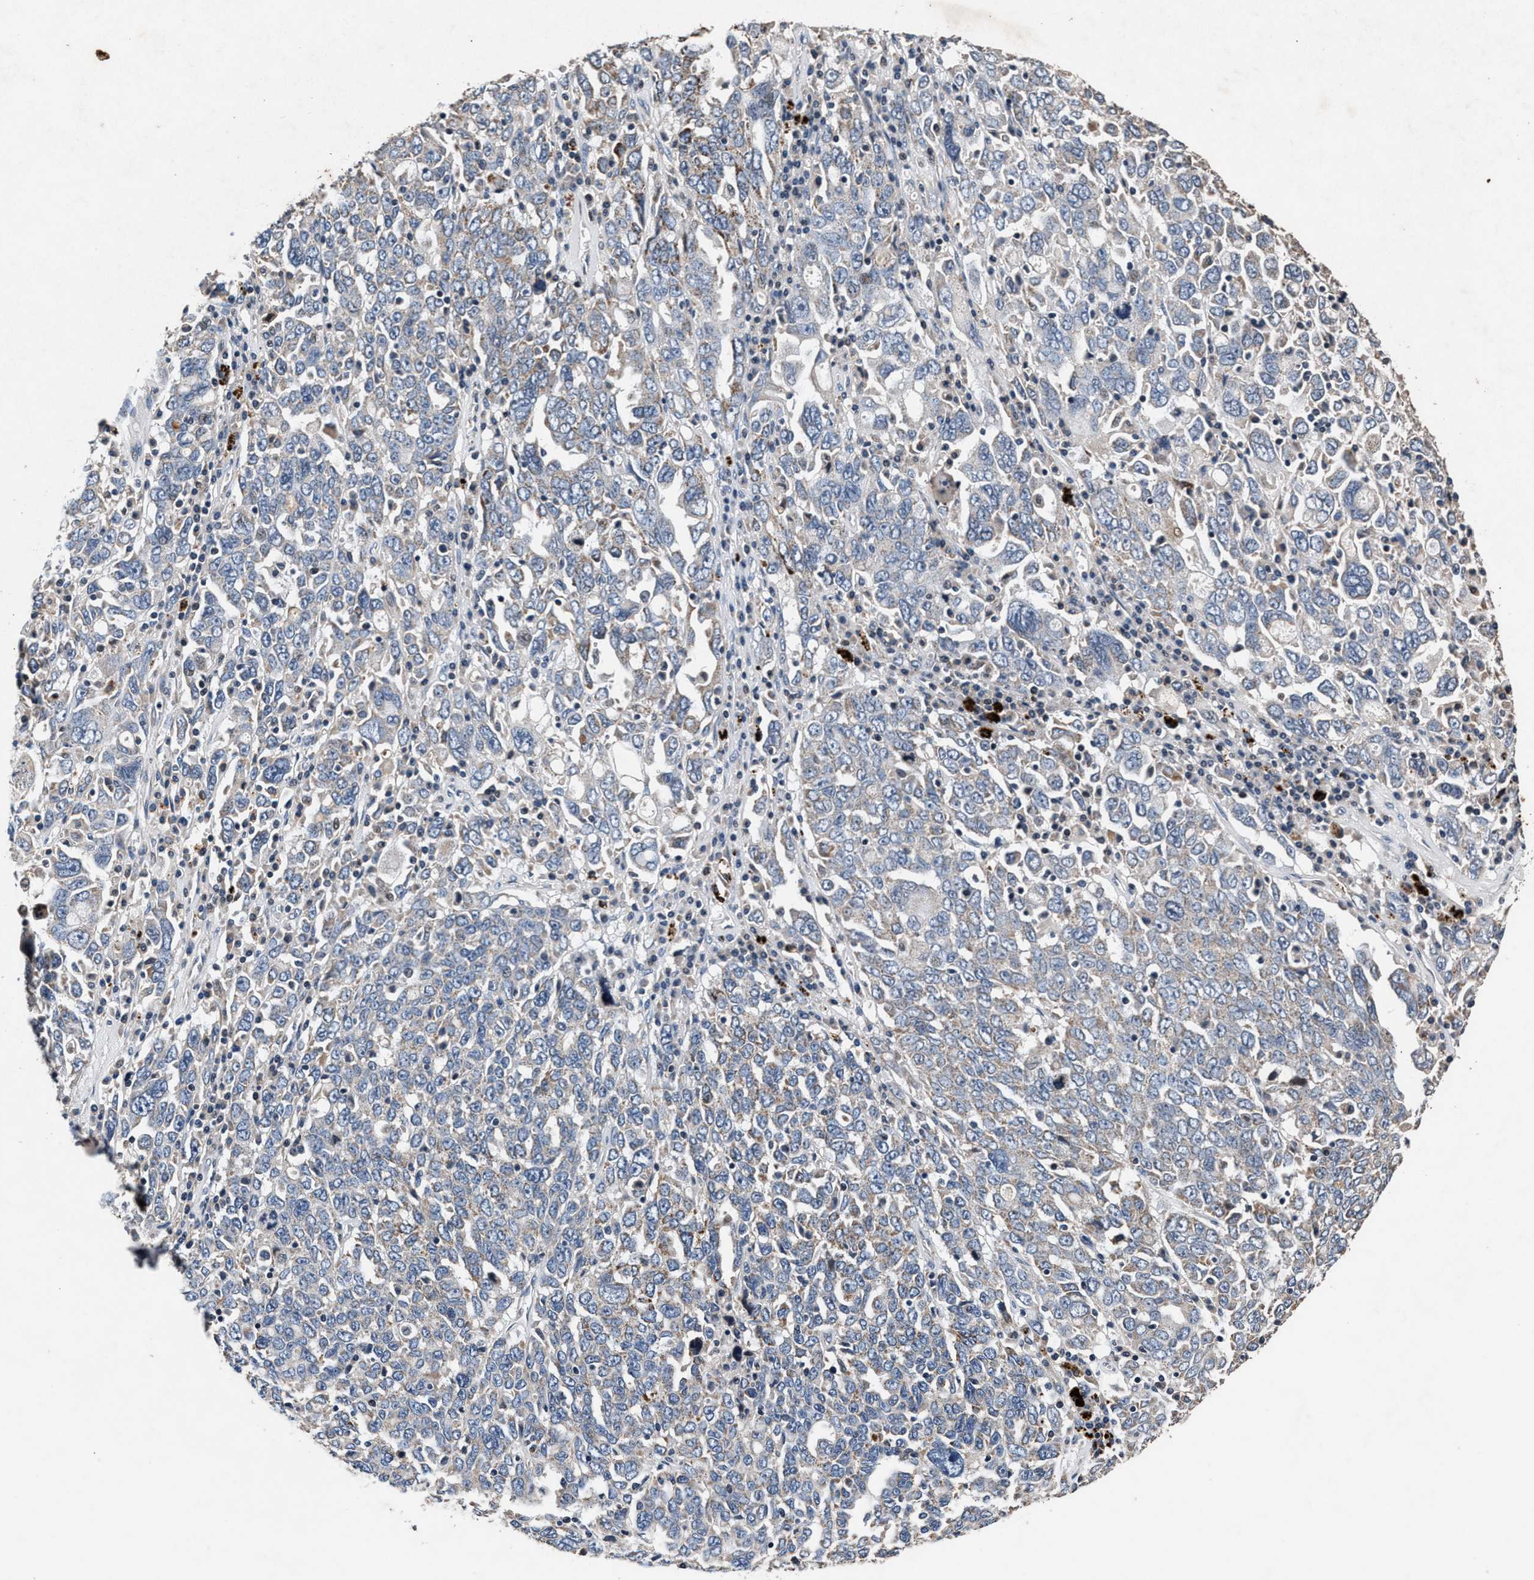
{"staining": {"intensity": "negative", "quantity": "none", "location": "none"}, "tissue": "ovarian cancer", "cell_type": "Tumor cells", "image_type": "cancer", "snomed": [{"axis": "morphology", "description": "Carcinoma, endometroid"}, {"axis": "topography", "description": "Ovary"}], "caption": "This is an IHC histopathology image of human ovarian endometroid carcinoma. There is no expression in tumor cells.", "gene": "PKD2L1", "patient": {"sex": "female", "age": 62}}